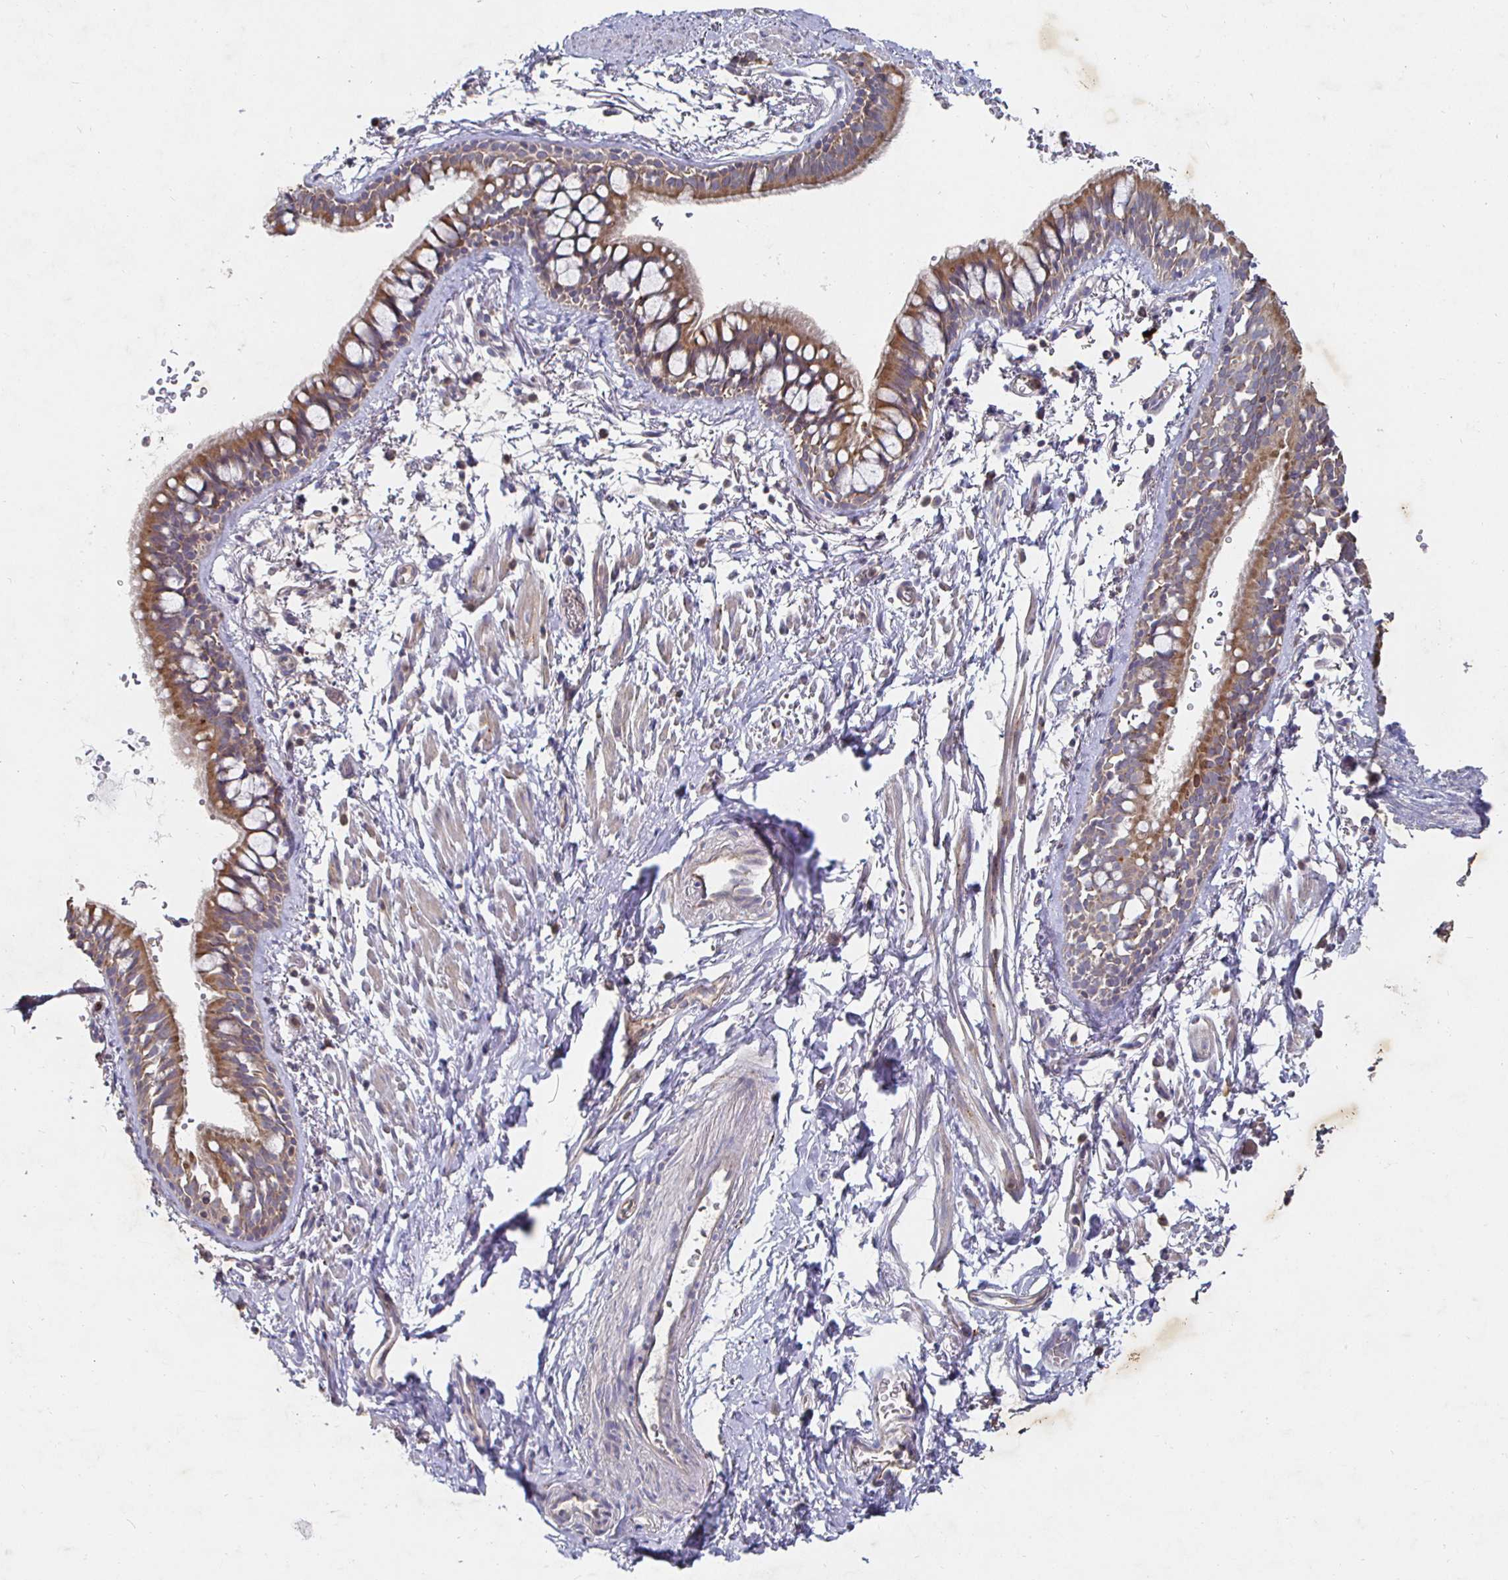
{"staining": {"intensity": "moderate", "quantity": ">75%", "location": "cytoplasmic/membranous"}, "tissue": "bronchus", "cell_type": "Respiratory epithelial cells", "image_type": "normal", "snomed": [{"axis": "morphology", "description": "Normal tissue, NOS"}, {"axis": "topography", "description": "Lymph node"}, {"axis": "topography", "description": "Cartilage tissue"}, {"axis": "topography", "description": "Bronchus"}], "caption": "Approximately >75% of respiratory epithelial cells in benign human bronchus show moderate cytoplasmic/membranous protein expression as visualized by brown immunohistochemical staining.", "gene": "NRSN1", "patient": {"sex": "female", "age": 70}}